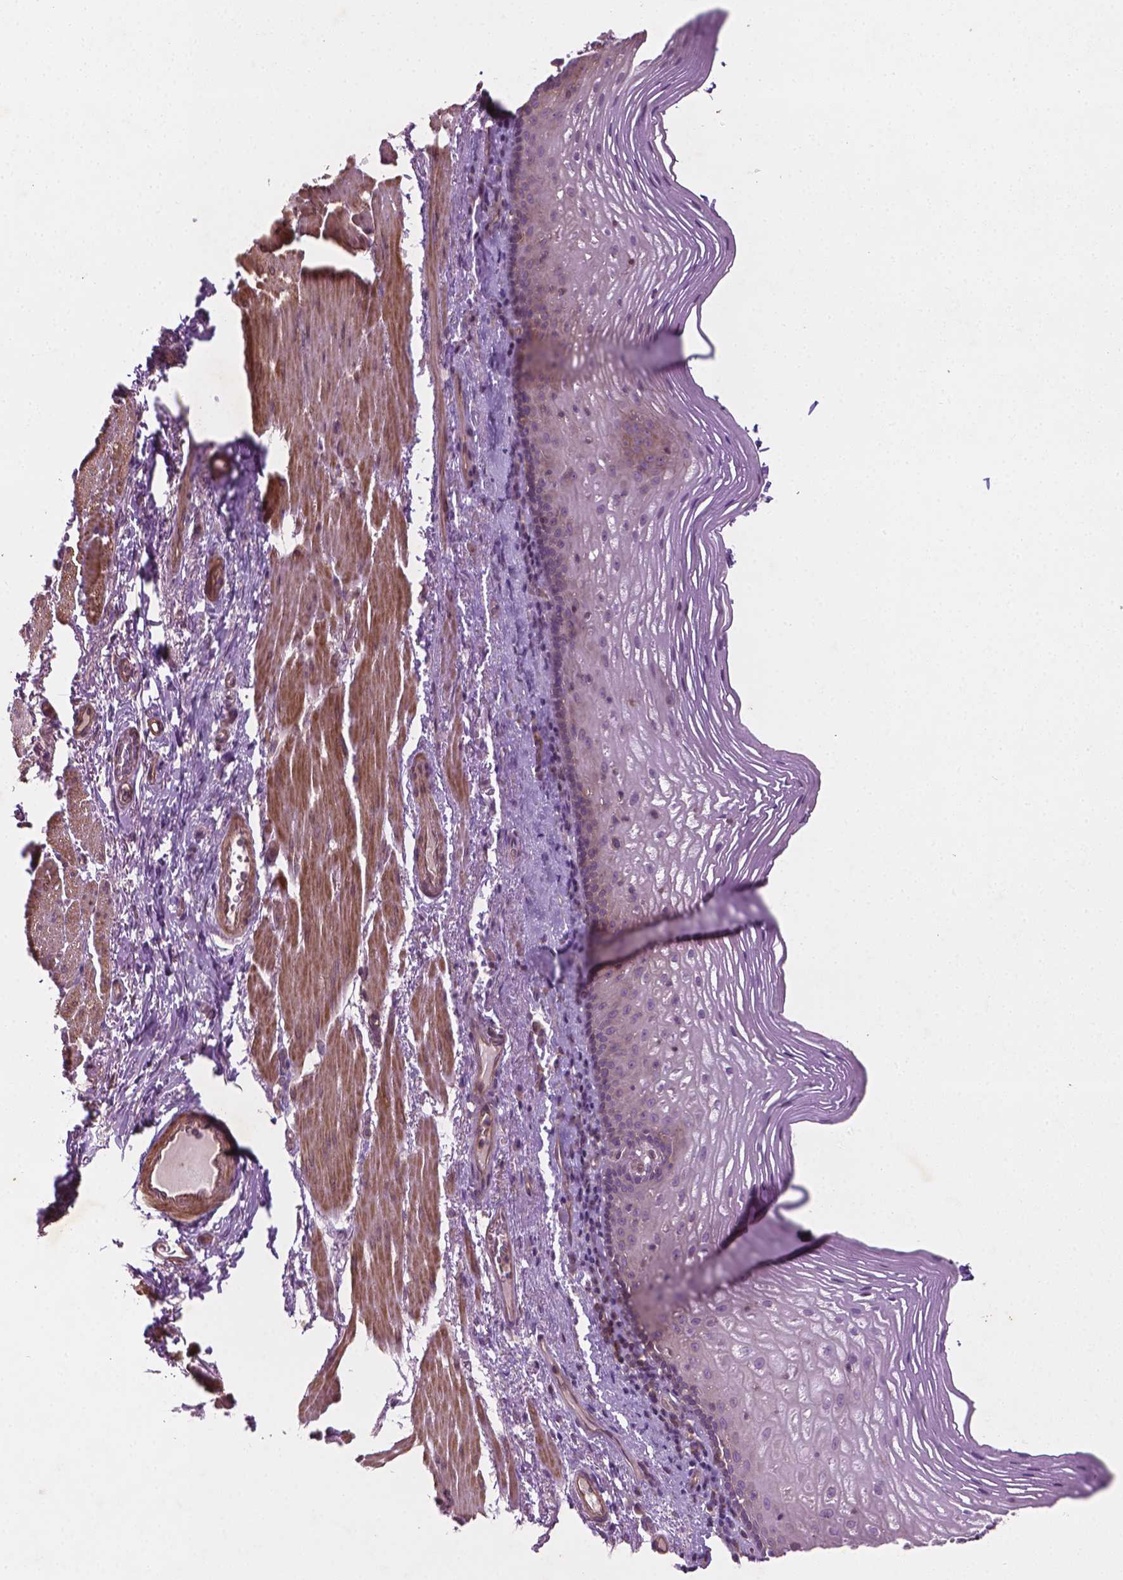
{"staining": {"intensity": "negative", "quantity": "none", "location": "none"}, "tissue": "esophagus", "cell_type": "Squamous epithelial cells", "image_type": "normal", "snomed": [{"axis": "morphology", "description": "Normal tissue, NOS"}, {"axis": "topography", "description": "Esophagus"}], "caption": "High power microscopy histopathology image of an immunohistochemistry (IHC) photomicrograph of normal esophagus, revealing no significant staining in squamous epithelial cells.", "gene": "TCHP", "patient": {"sex": "male", "age": 76}}